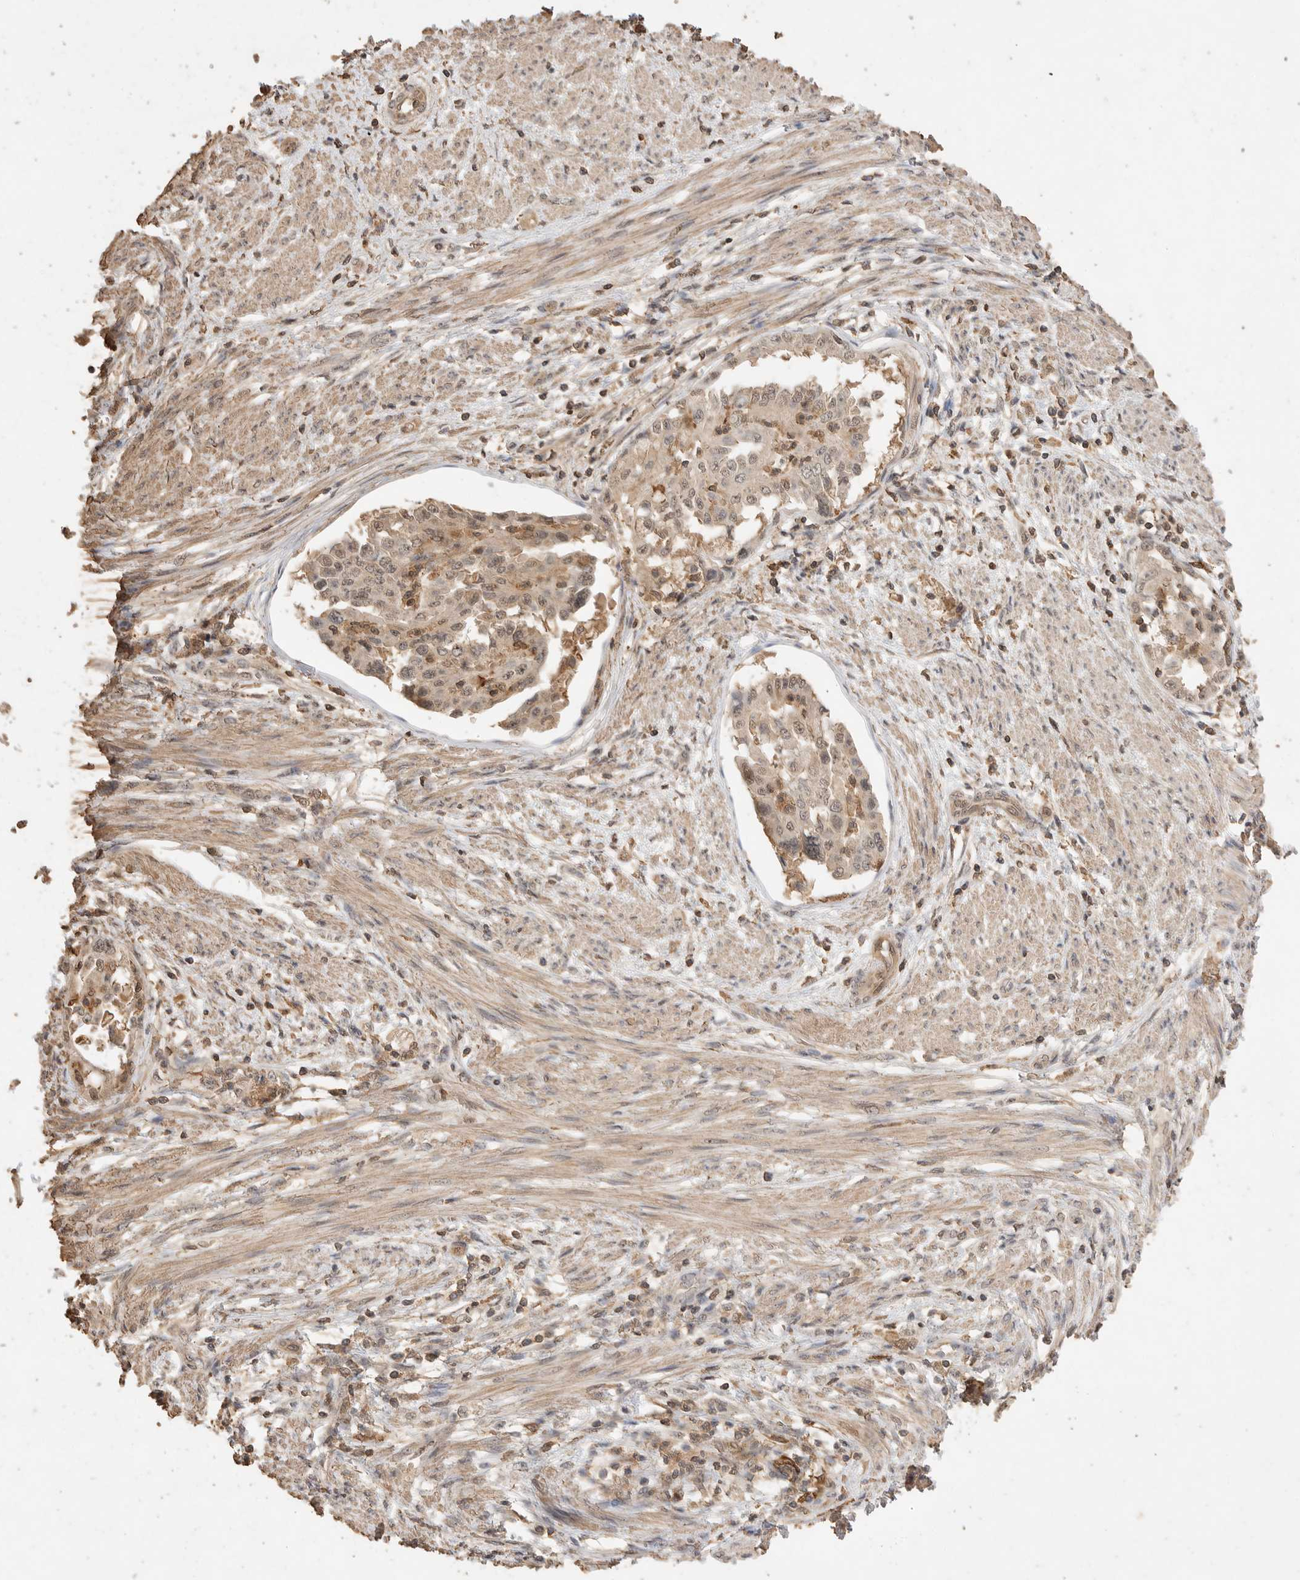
{"staining": {"intensity": "moderate", "quantity": ">75%", "location": "nuclear"}, "tissue": "endometrial cancer", "cell_type": "Tumor cells", "image_type": "cancer", "snomed": [{"axis": "morphology", "description": "Adenocarcinoma, NOS"}, {"axis": "topography", "description": "Endometrium"}], "caption": "Immunohistochemical staining of endometrial cancer reveals medium levels of moderate nuclear protein positivity in approximately >75% of tumor cells. (IHC, brightfield microscopy, high magnification).", "gene": "MAP2K1", "patient": {"sex": "female", "age": 85}}